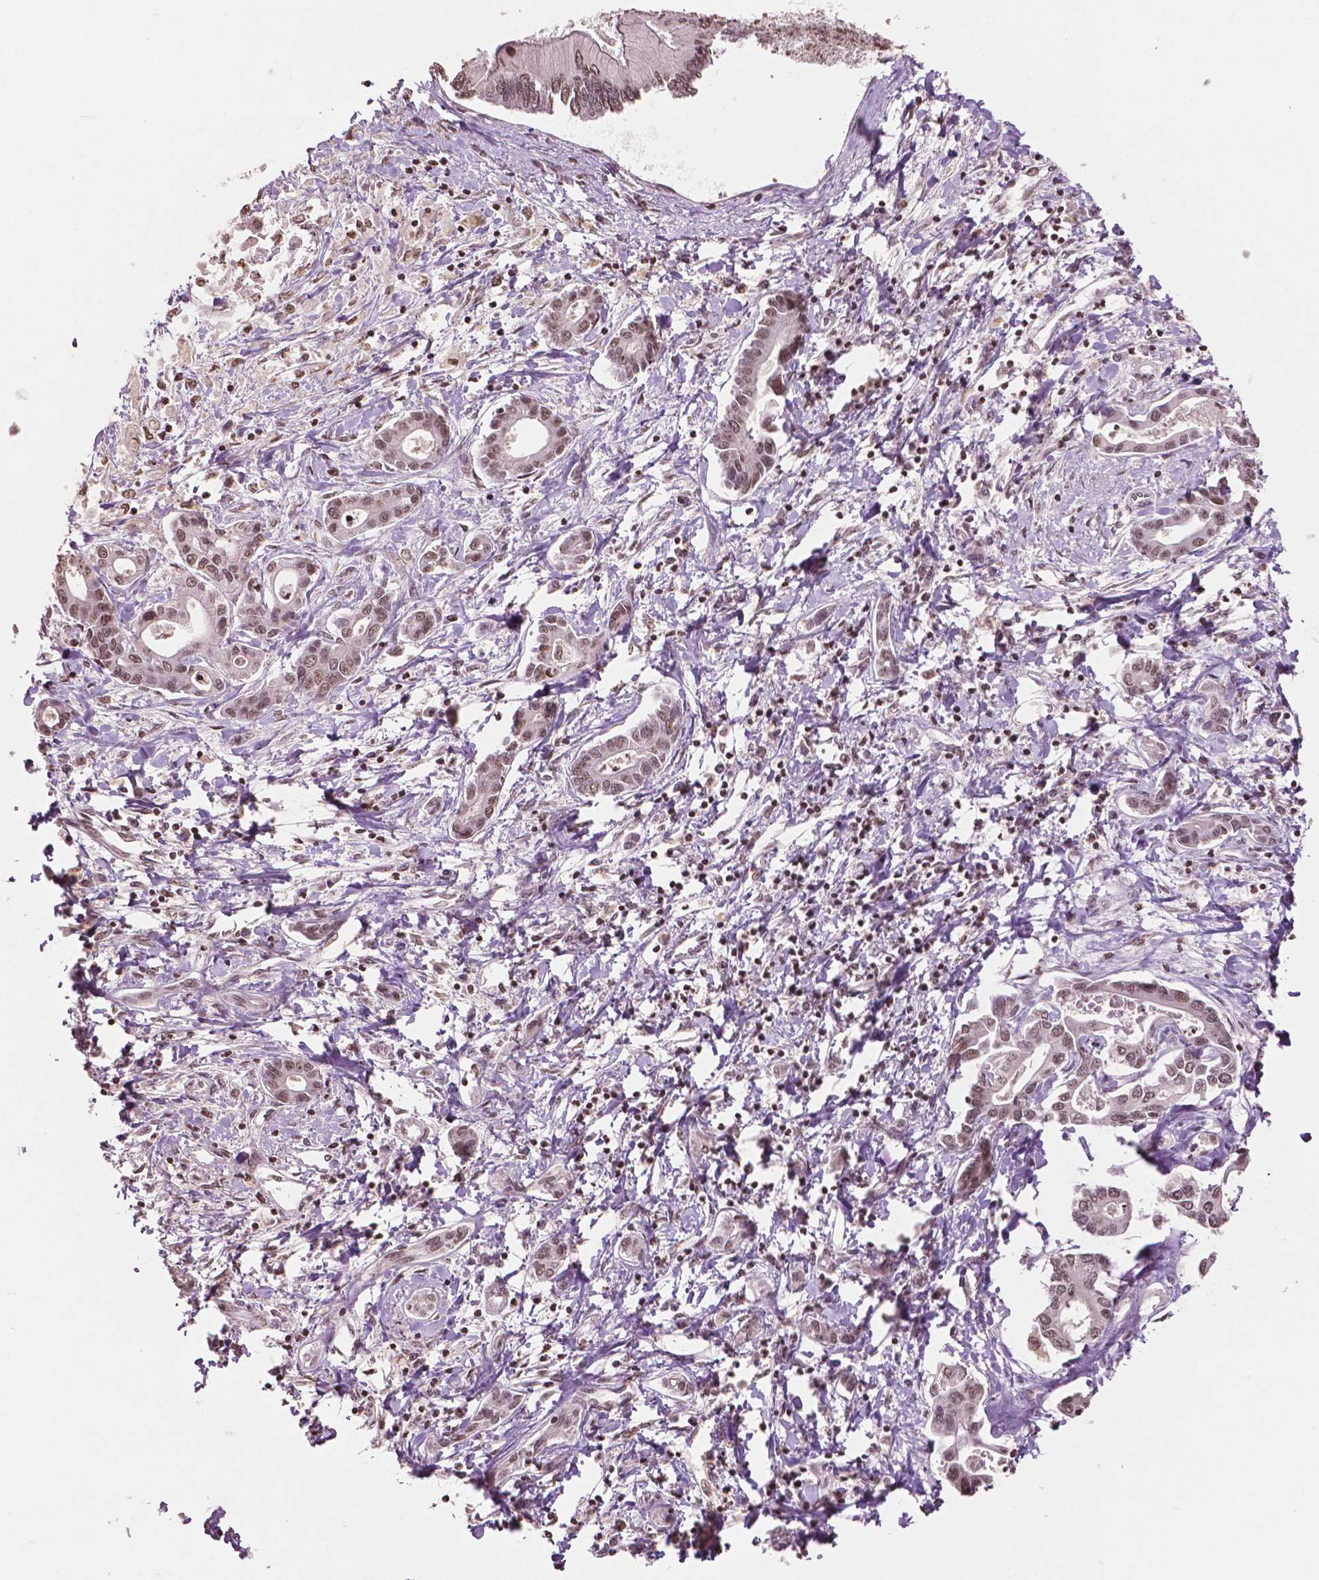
{"staining": {"intensity": "moderate", "quantity": ">75%", "location": "nuclear"}, "tissue": "liver cancer", "cell_type": "Tumor cells", "image_type": "cancer", "snomed": [{"axis": "morphology", "description": "Cholangiocarcinoma"}, {"axis": "topography", "description": "Liver"}], "caption": "Brown immunohistochemical staining in human liver cancer shows moderate nuclear staining in approximately >75% of tumor cells.", "gene": "DEK", "patient": {"sex": "male", "age": 66}}